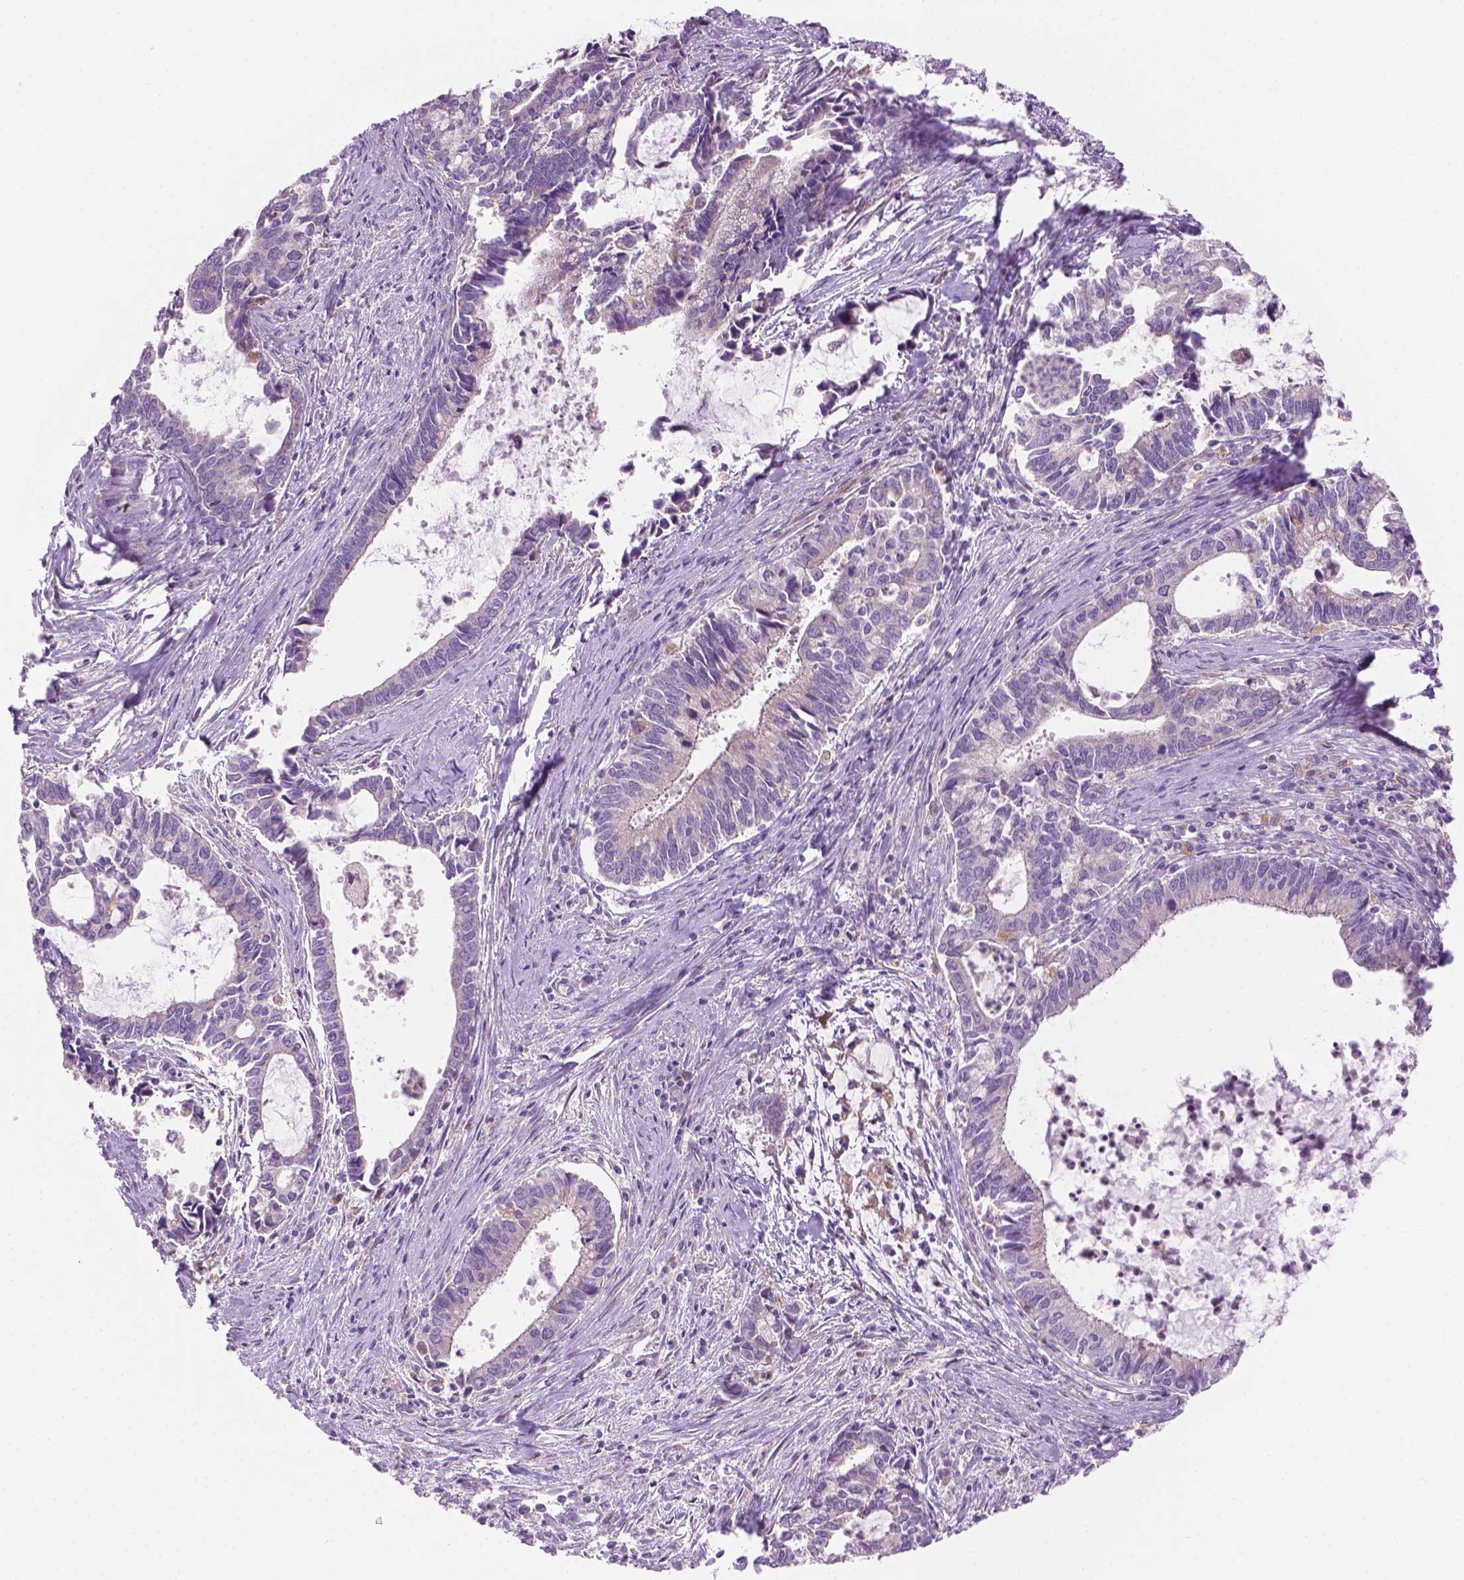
{"staining": {"intensity": "negative", "quantity": "none", "location": "none"}, "tissue": "cervical cancer", "cell_type": "Tumor cells", "image_type": "cancer", "snomed": [{"axis": "morphology", "description": "Adenocarcinoma, NOS"}, {"axis": "topography", "description": "Cervix"}], "caption": "Micrograph shows no significant protein expression in tumor cells of cervical cancer. (Brightfield microscopy of DAB (3,3'-diaminobenzidine) immunohistochemistry at high magnification).", "gene": "CDH7", "patient": {"sex": "female", "age": 42}}